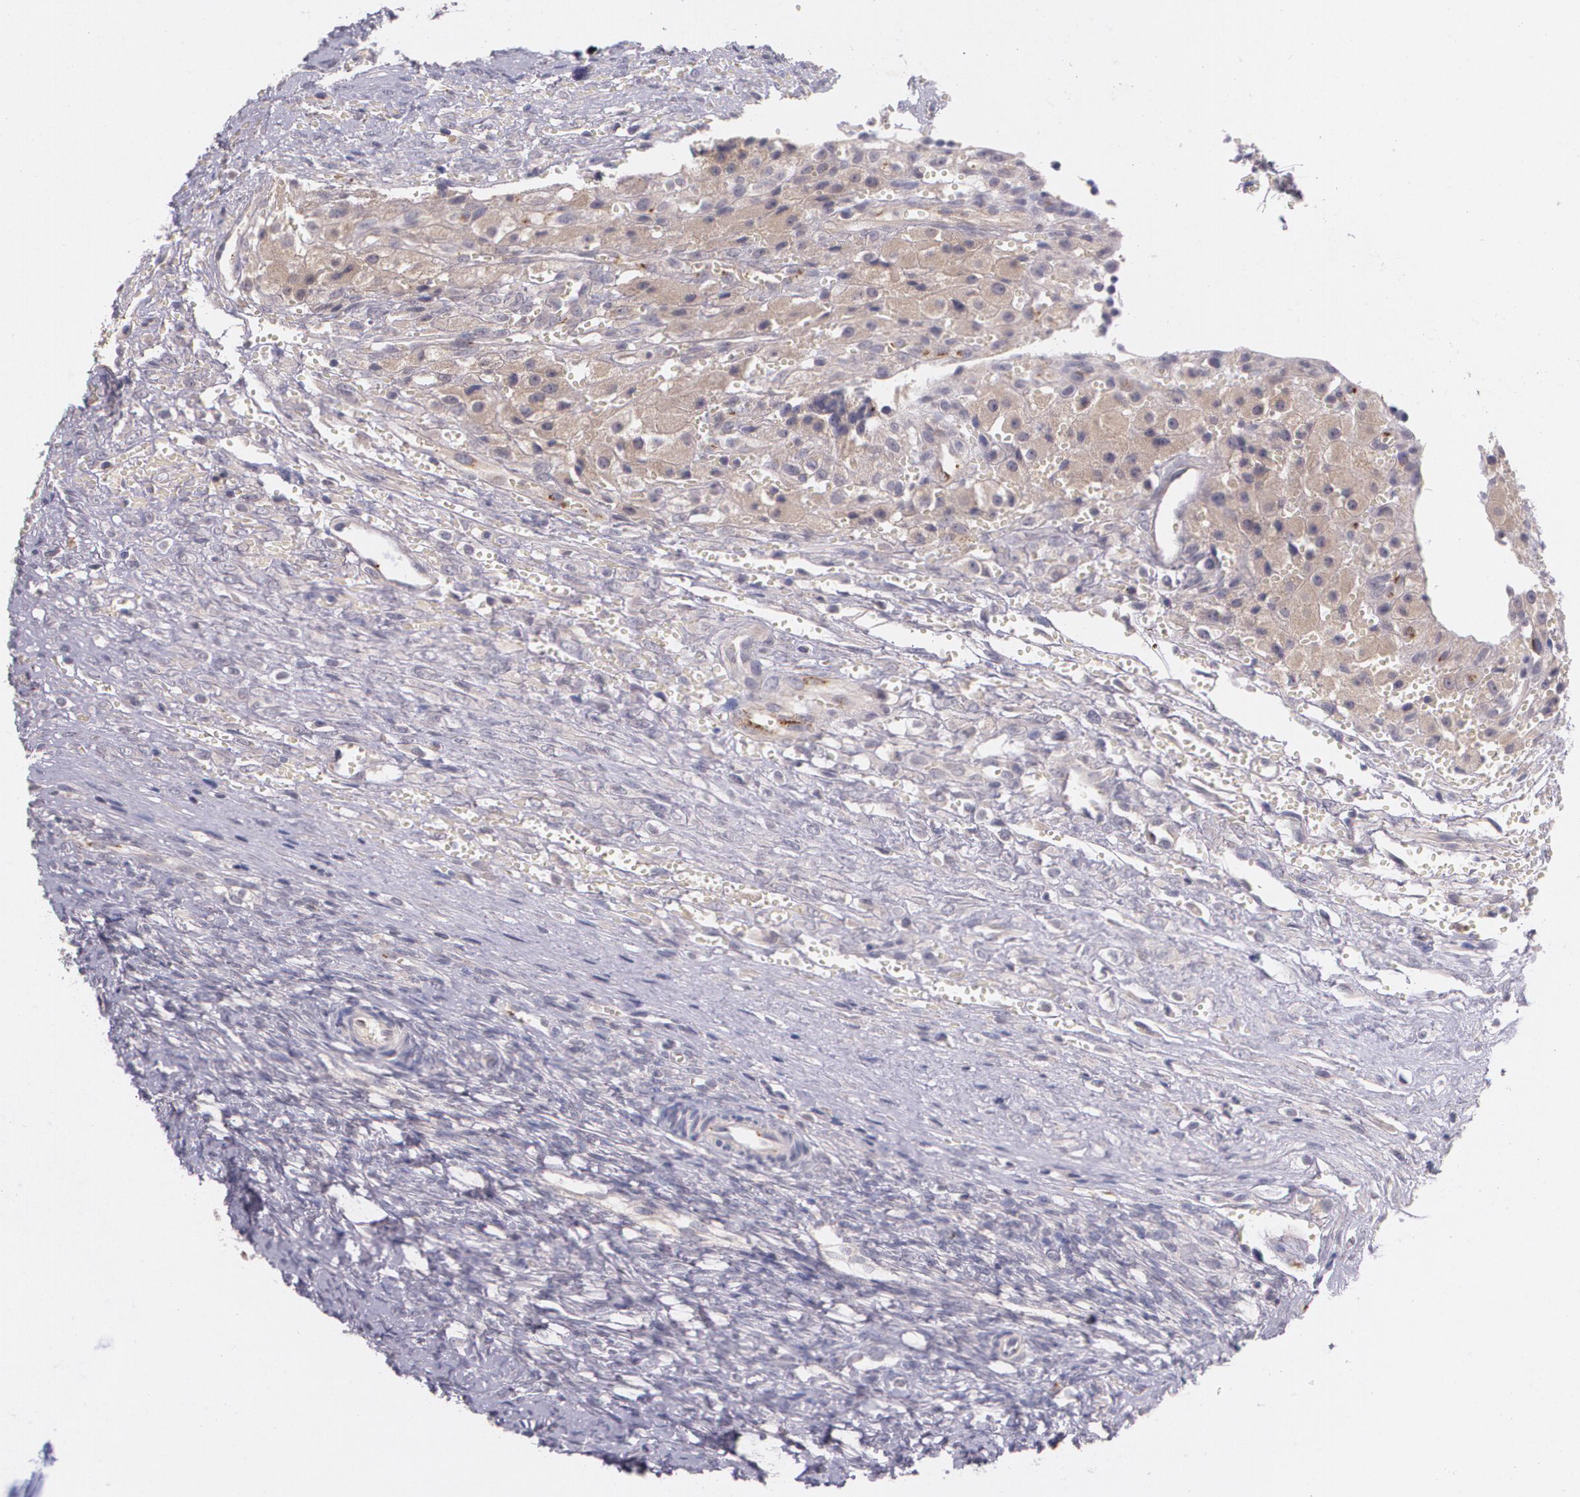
{"staining": {"intensity": "negative", "quantity": "none", "location": "none"}, "tissue": "ovary", "cell_type": "Ovarian stroma cells", "image_type": "normal", "snomed": [{"axis": "morphology", "description": "Normal tissue, NOS"}, {"axis": "topography", "description": "Ovary"}], "caption": "This is an IHC histopathology image of benign ovary. There is no expression in ovarian stroma cells.", "gene": "TM4SF1", "patient": {"sex": "female", "age": 56}}